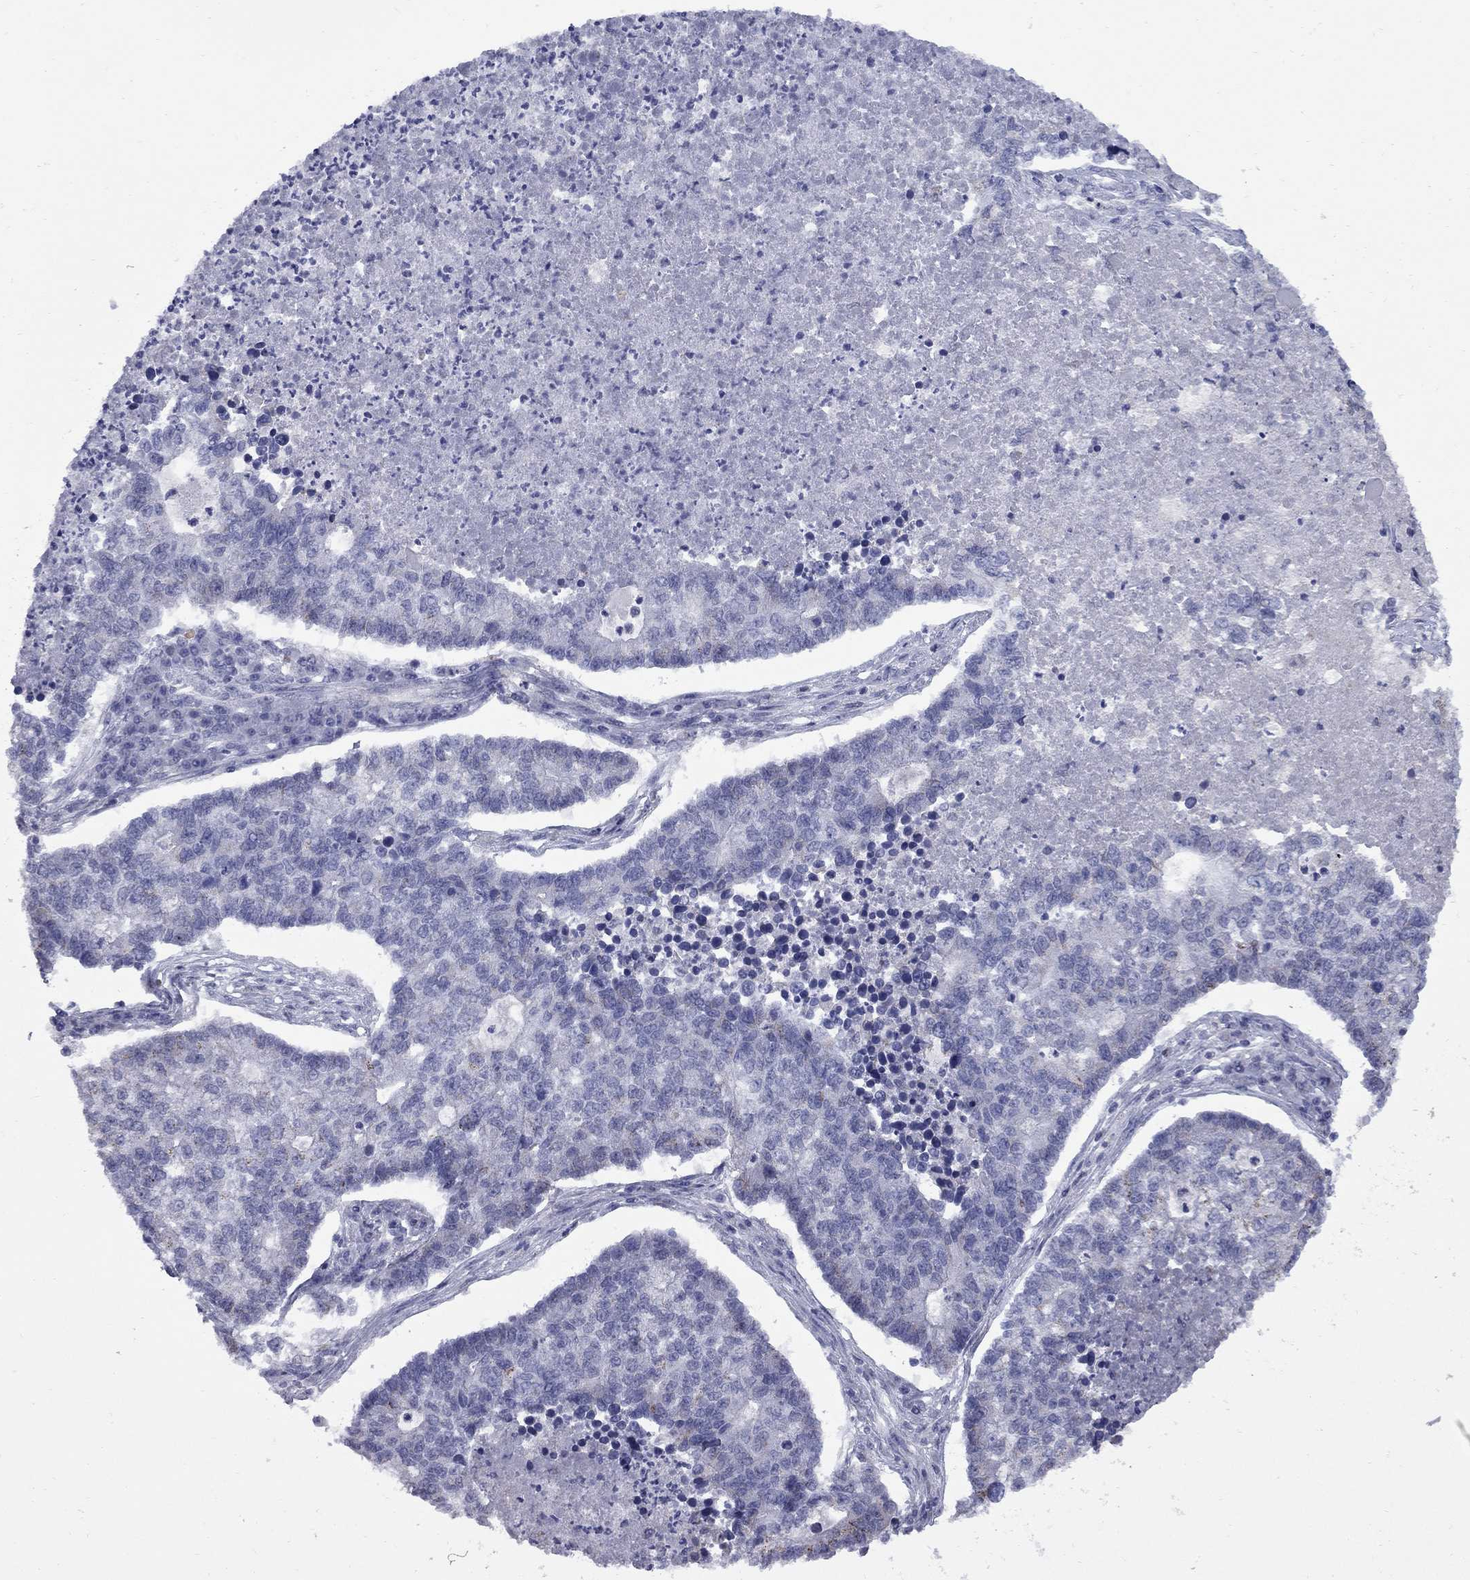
{"staining": {"intensity": "negative", "quantity": "none", "location": "none"}, "tissue": "lung cancer", "cell_type": "Tumor cells", "image_type": "cancer", "snomed": [{"axis": "morphology", "description": "Adenocarcinoma, NOS"}, {"axis": "topography", "description": "Lung"}], "caption": "A micrograph of human lung cancer (adenocarcinoma) is negative for staining in tumor cells.", "gene": "HTR4", "patient": {"sex": "male", "age": 57}}